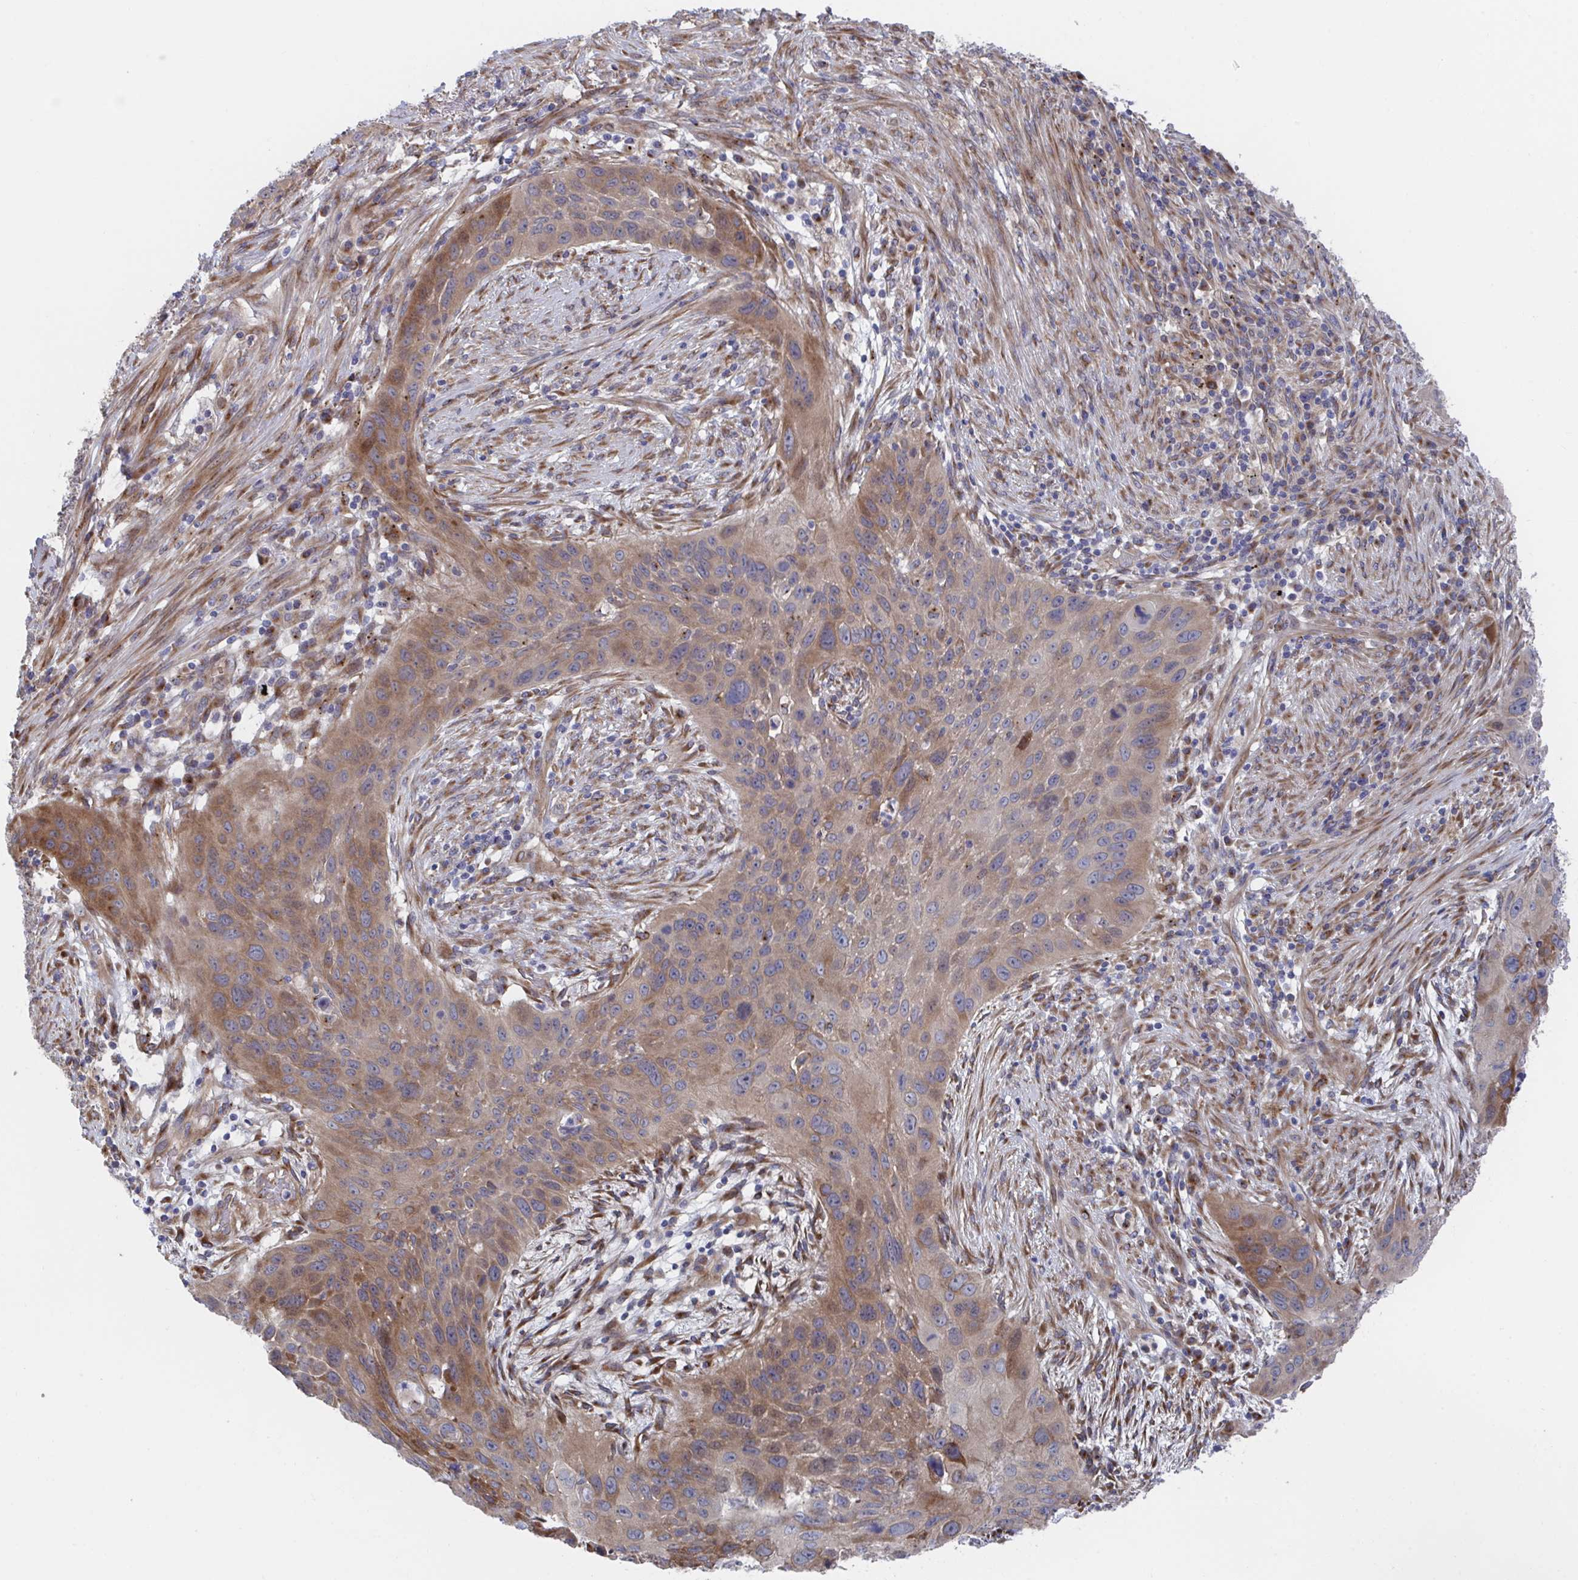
{"staining": {"intensity": "moderate", "quantity": "25%-75%", "location": "cytoplasmic/membranous"}, "tissue": "lung cancer", "cell_type": "Tumor cells", "image_type": "cancer", "snomed": [{"axis": "morphology", "description": "Squamous cell carcinoma, NOS"}, {"axis": "topography", "description": "Lung"}], "caption": "Immunohistochemical staining of lung cancer exhibits medium levels of moderate cytoplasmic/membranous staining in approximately 25%-75% of tumor cells.", "gene": "FJX1", "patient": {"sex": "male", "age": 63}}